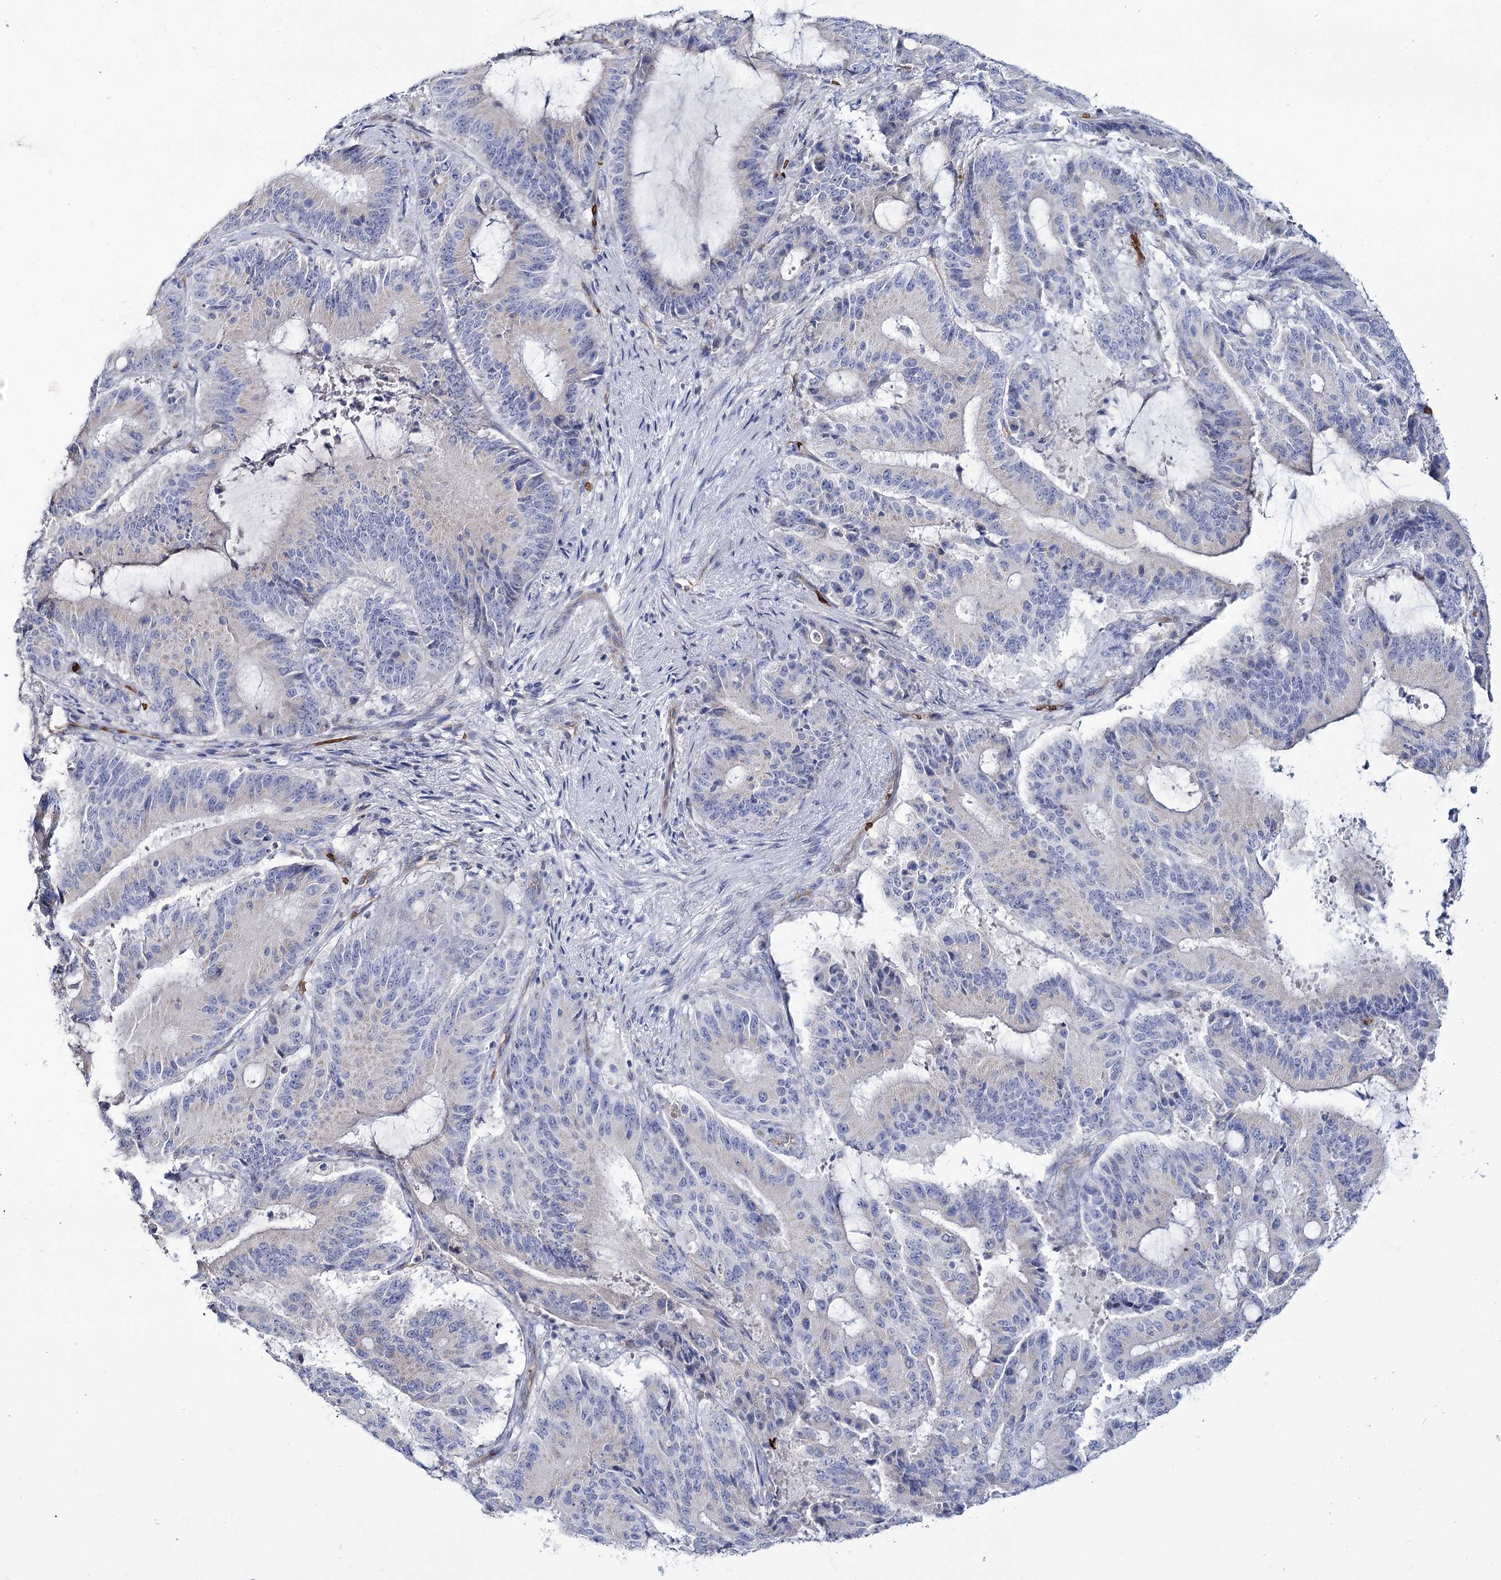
{"staining": {"intensity": "negative", "quantity": "none", "location": "none"}, "tissue": "liver cancer", "cell_type": "Tumor cells", "image_type": "cancer", "snomed": [{"axis": "morphology", "description": "Normal tissue, NOS"}, {"axis": "morphology", "description": "Cholangiocarcinoma"}, {"axis": "topography", "description": "Liver"}, {"axis": "topography", "description": "Peripheral nerve tissue"}], "caption": "Protein analysis of cholangiocarcinoma (liver) shows no significant expression in tumor cells.", "gene": "GBF1", "patient": {"sex": "female", "age": 73}}